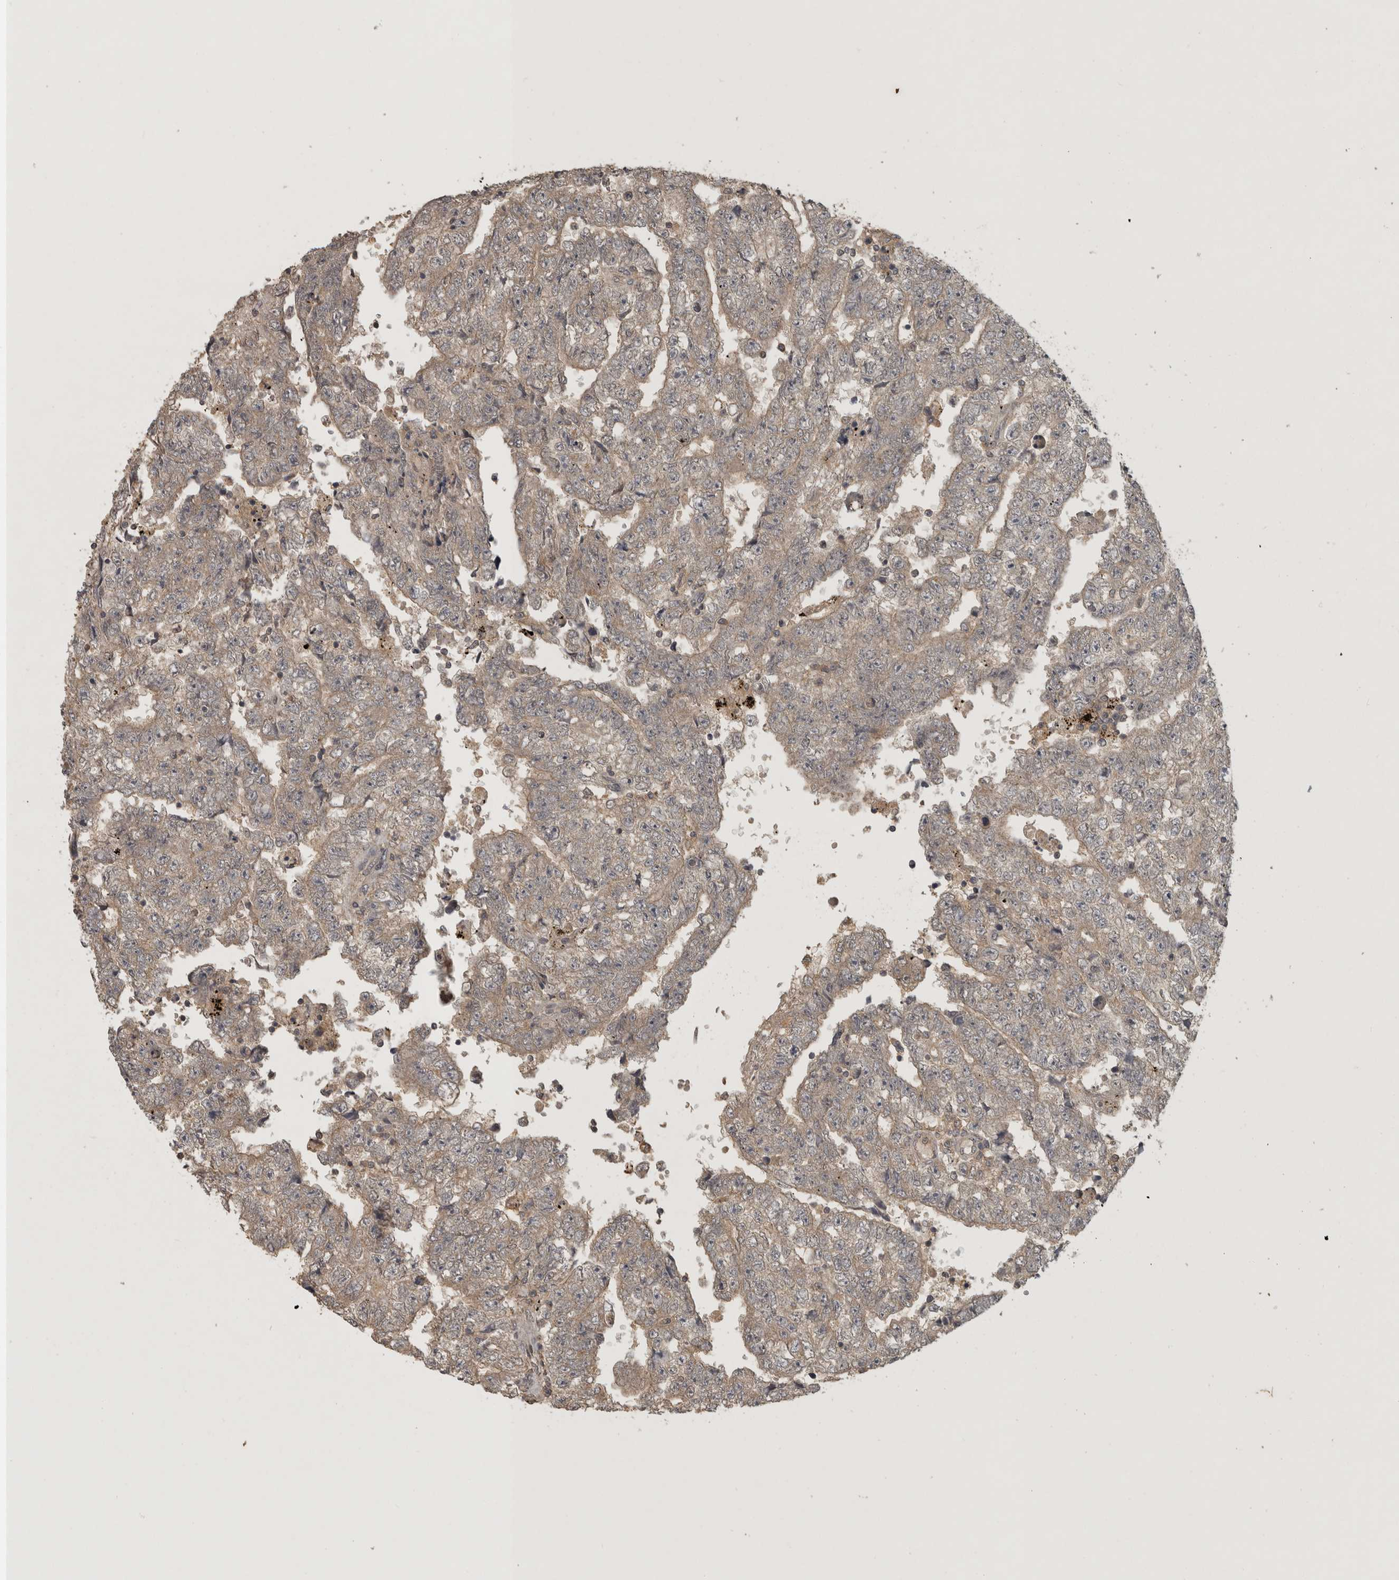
{"staining": {"intensity": "weak", "quantity": ">75%", "location": "cytoplasmic/membranous"}, "tissue": "testis cancer", "cell_type": "Tumor cells", "image_type": "cancer", "snomed": [{"axis": "morphology", "description": "Carcinoma, Embryonal, NOS"}, {"axis": "topography", "description": "Testis"}], "caption": "DAB immunohistochemical staining of testis cancer (embryonal carcinoma) displays weak cytoplasmic/membranous protein expression in approximately >75% of tumor cells.", "gene": "ADAMTS4", "patient": {"sex": "male", "age": 25}}